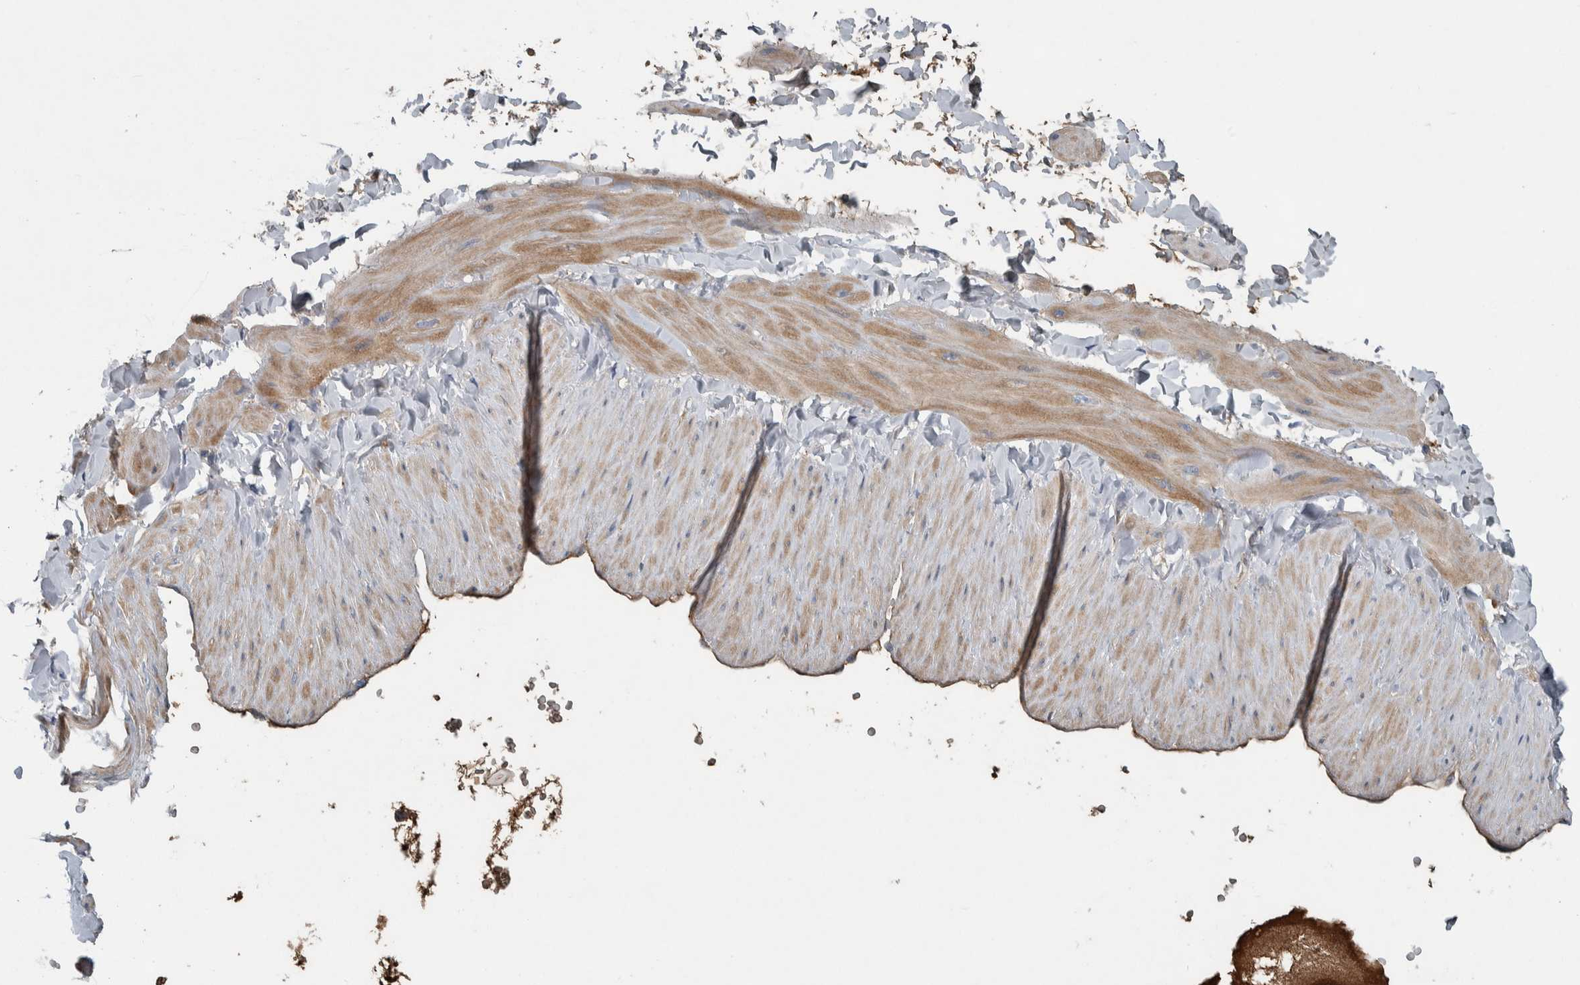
{"staining": {"intensity": "weak", "quantity": ">75%", "location": "cytoplasmic/membranous"}, "tissue": "adipose tissue", "cell_type": "Adipocytes", "image_type": "normal", "snomed": [{"axis": "morphology", "description": "Normal tissue, NOS"}, {"axis": "topography", "description": "Adipose tissue"}, {"axis": "topography", "description": "Vascular tissue"}, {"axis": "topography", "description": "Peripheral nerve tissue"}], "caption": "Immunohistochemistry (DAB) staining of unremarkable adipose tissue reveals weak cytoplasmic/membranous protein staining in approximately >75% of adipocytes.", "gene": "SERPINC1", "patient": {"sex": "male", "age": 25}}